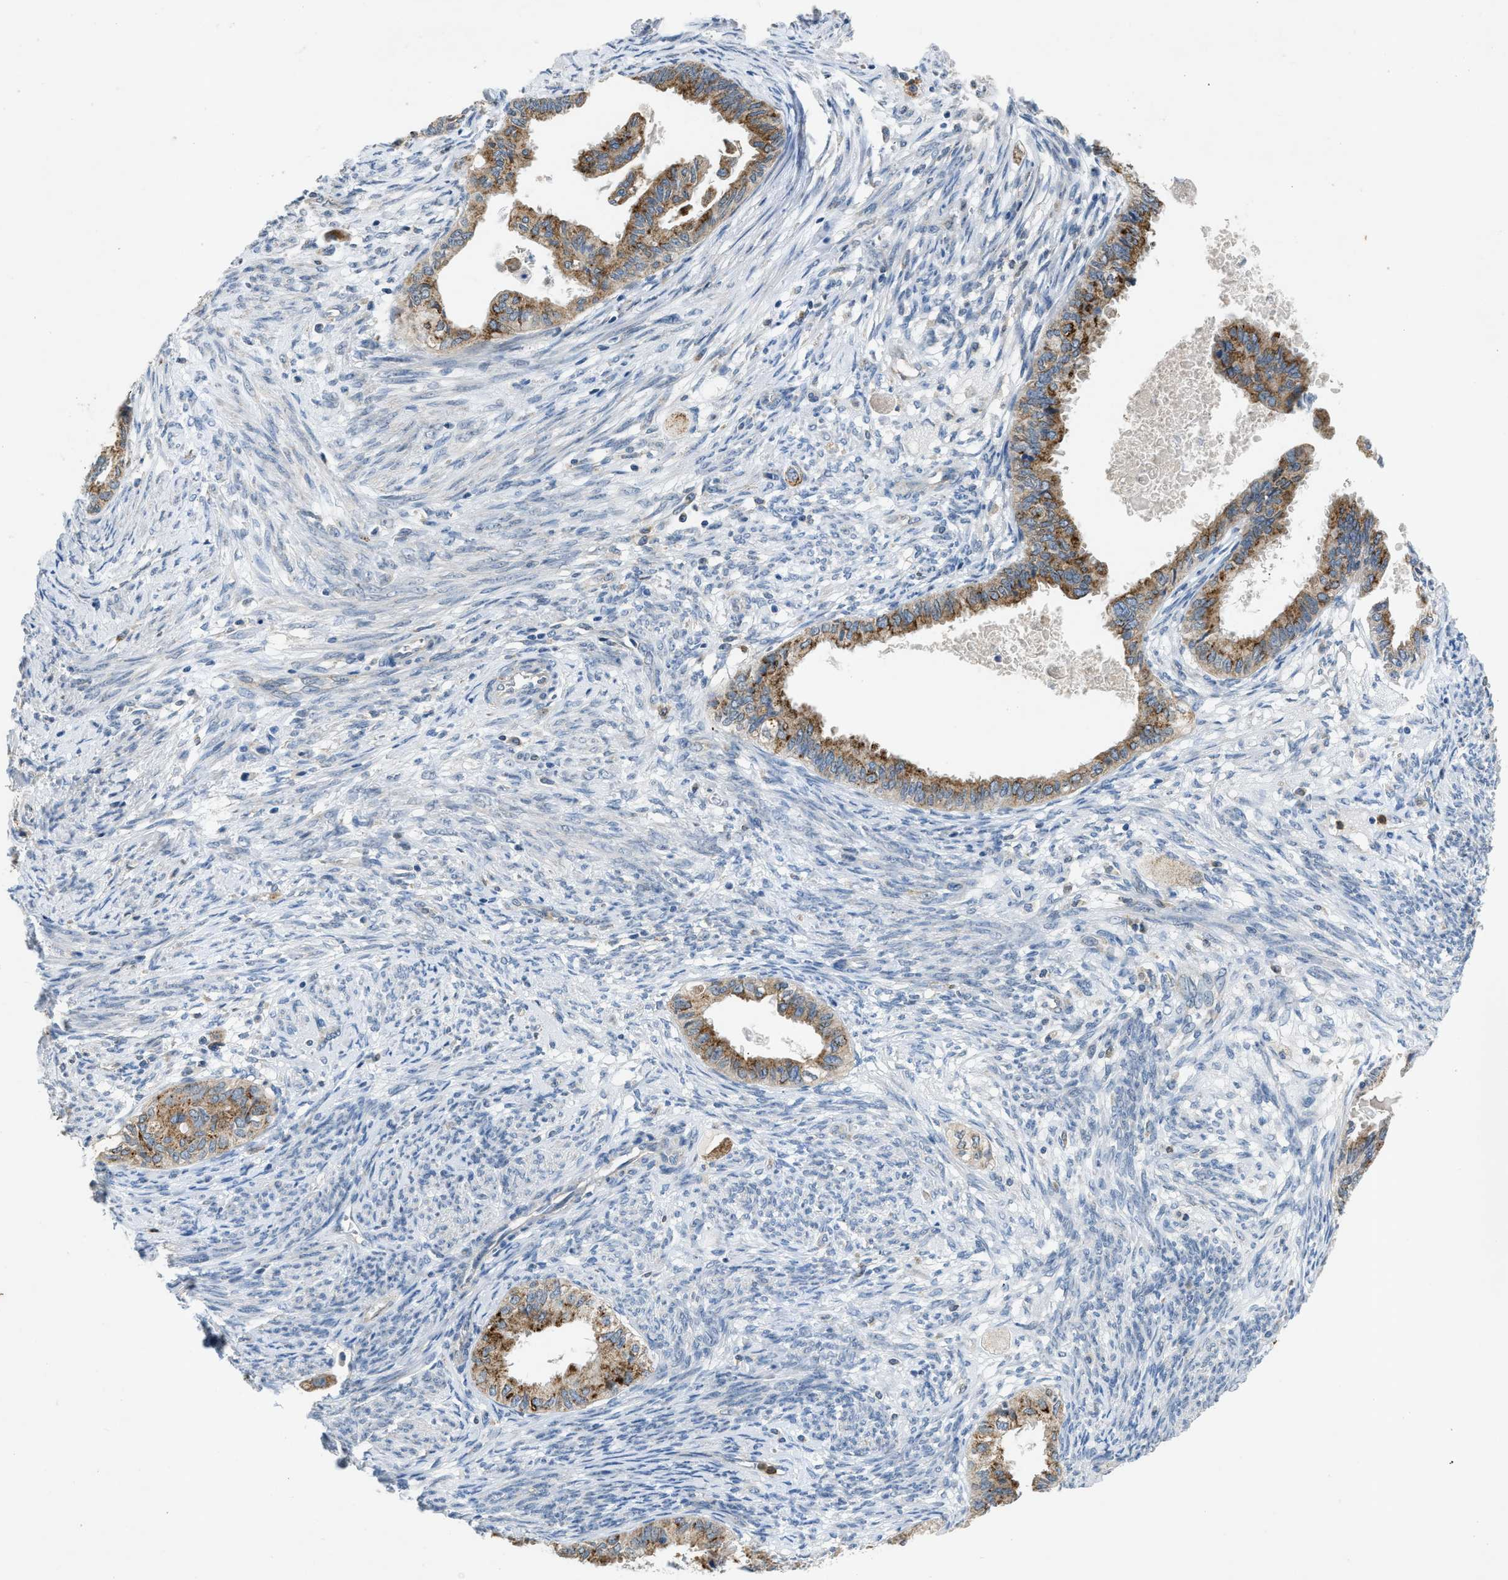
{"staining": {"intensity": "moderate", "quantity": ">75%", "location": "cytoplasmic/membranous"}, "tissue": "cervical cancer", "cell_type": "Tumor cells", "image_type": "cancer", "snomed": [{"axis": "morphology", "description": "Normal tissue, NOS"}, {"axis": "morphology", "description": "Adenocarcinoma, NOS"}, {"axis": "topography", "description": "Cervix"}, {"axis": "topography", "description": "Endometrium"}], "caption": "Immunohistochemistry (IHC) of human cervical adenocarcinoma exhibits medium levels of moderate cytoplasmic/membranous positivity in approximately >75% of tumor cells.", "gene": "TOMM34", "patient": {"sex": "female", "age": 86}}